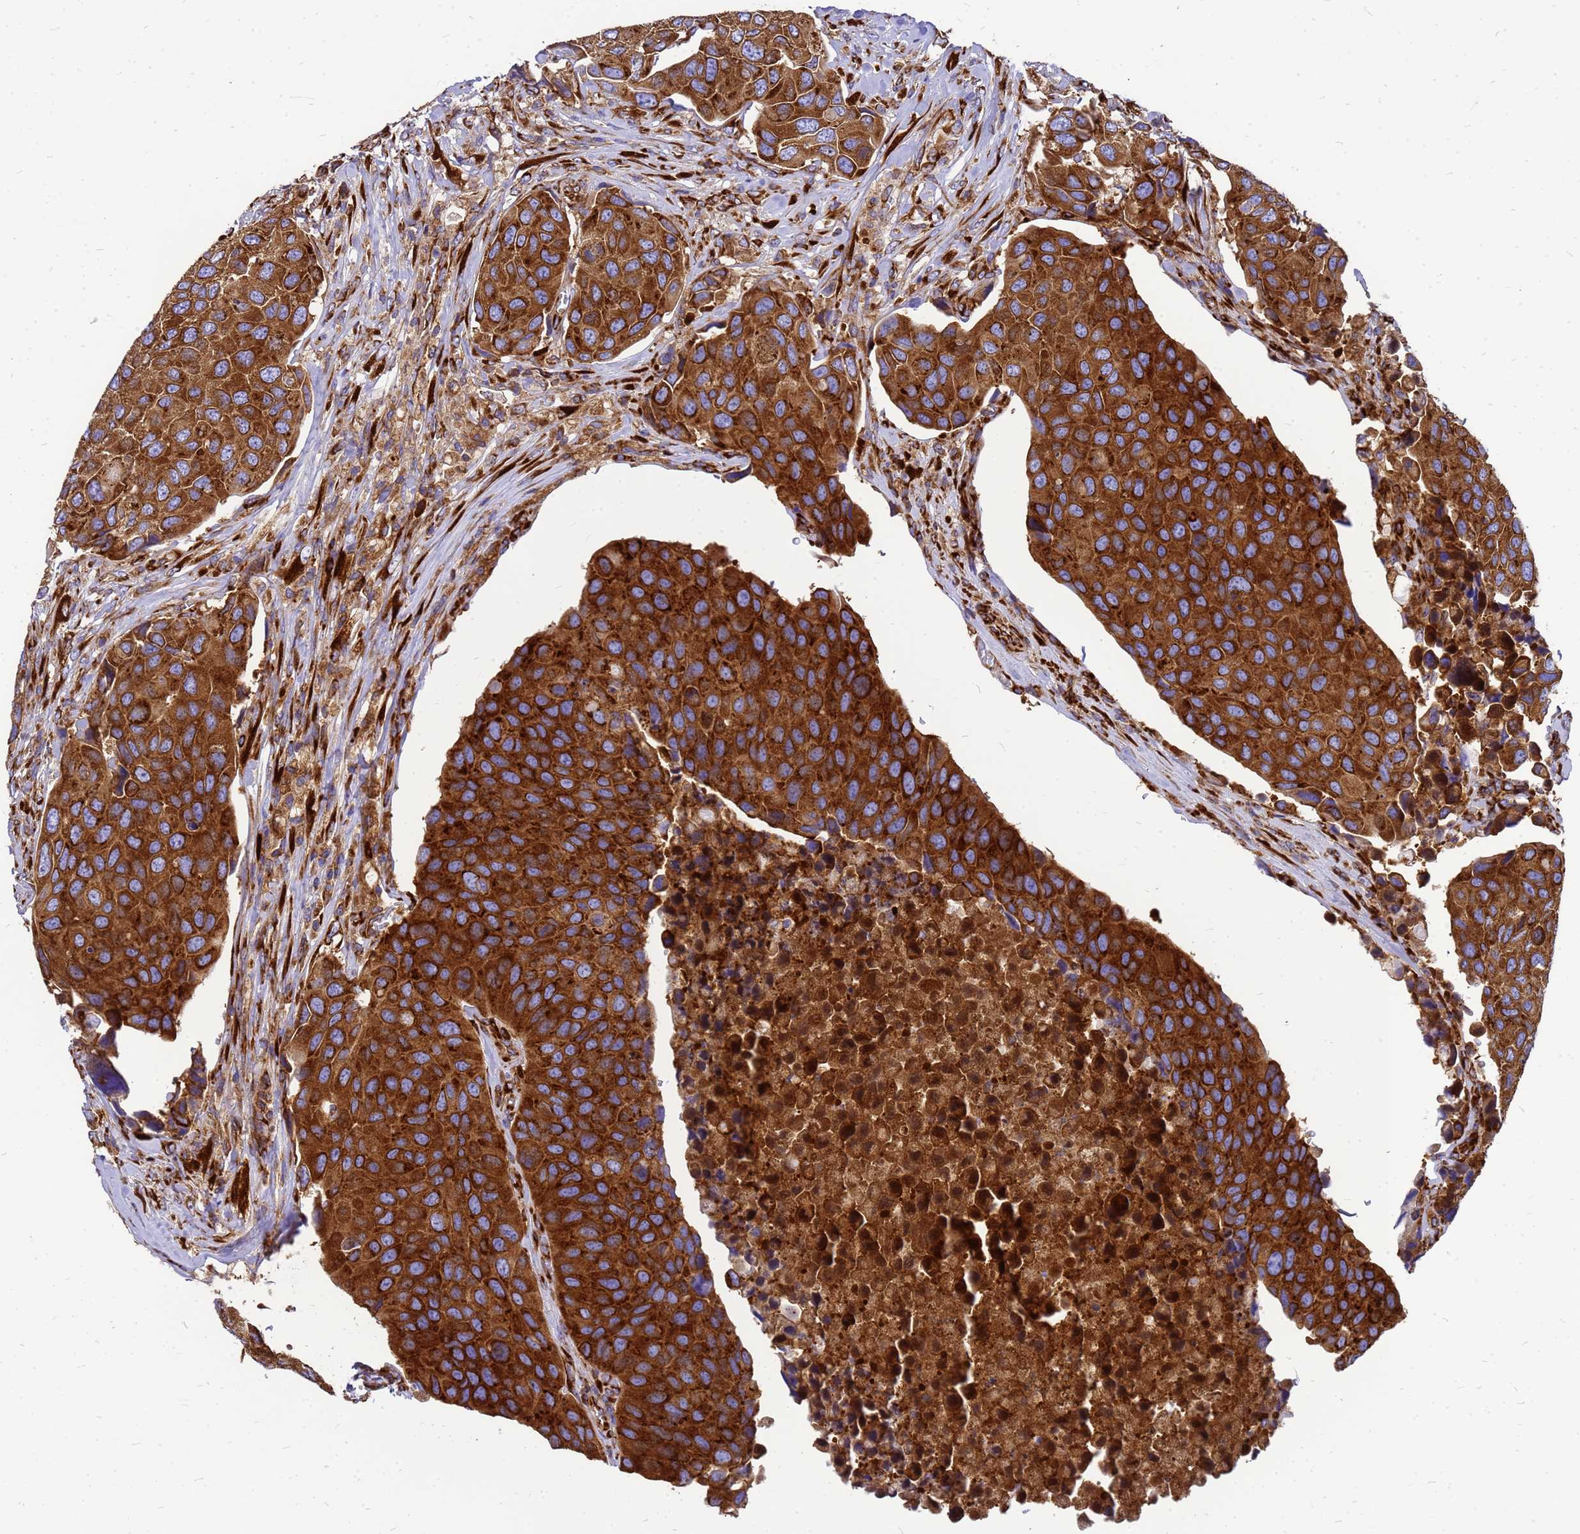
{"staining": {"intensity": "strong", "quantity": ">75%", "location": "cytoplasmic/membranous"}, "tissue": "urothelial cancer", "cell_type": "Tumor cells", "image_type": "cancer", "snomed": [{"axis": "morphology", "description": "Urothelial carcinoma, High grade"}, {"axis": "topography", "description": "Urinary bladder"}], "caption": "High-grade urothelial carcinoma was stained to show a protein in brown. There is high levels of strong cytoplasmic/membranous staining in approximately >75% of tumor cells.", "gene": "EEF1D", "patient": {"sex": "male", "age": 74}}